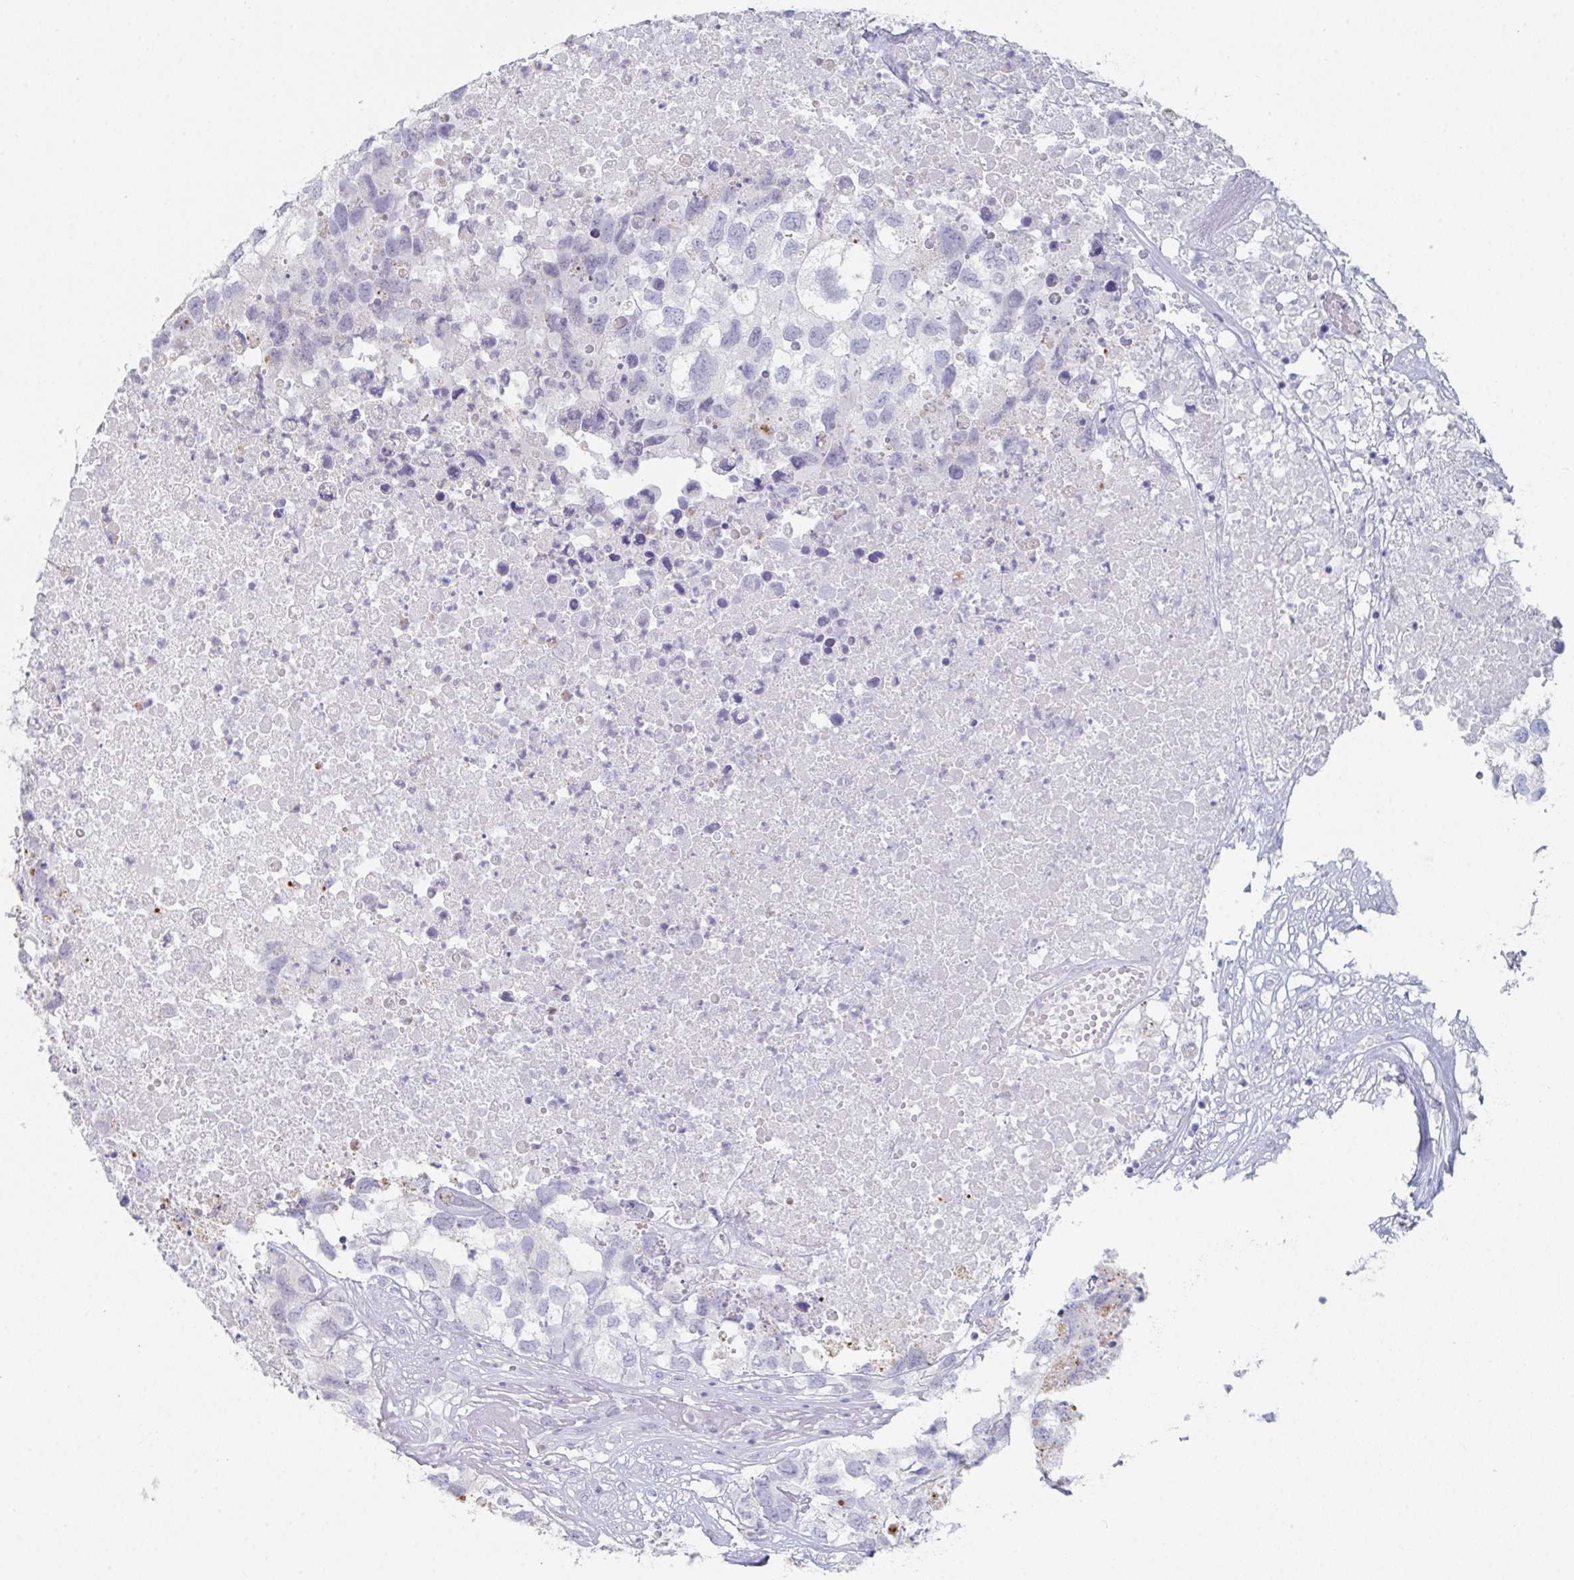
{"staining": {"intensity": "negative", "quantity": "none", "location": "none"}, "tissue": "testis cancer", "cell_type": "Tumor cells", "image_type": "cancer", "snomed": [{"axis": "morphology", "description": "Carcinoma, Embryonal, NOS"}, {"axis": "topography", "description": "Testis"}], "caption": "Tumor cells are negative for protein expression in human testis cancer (embryonal carcinoma). (DAB immunohistochemistry (IHC) with hematoxylin counter stain).", "gene": "RUBCN", "patient": {"sex": "male", "age": 83}}